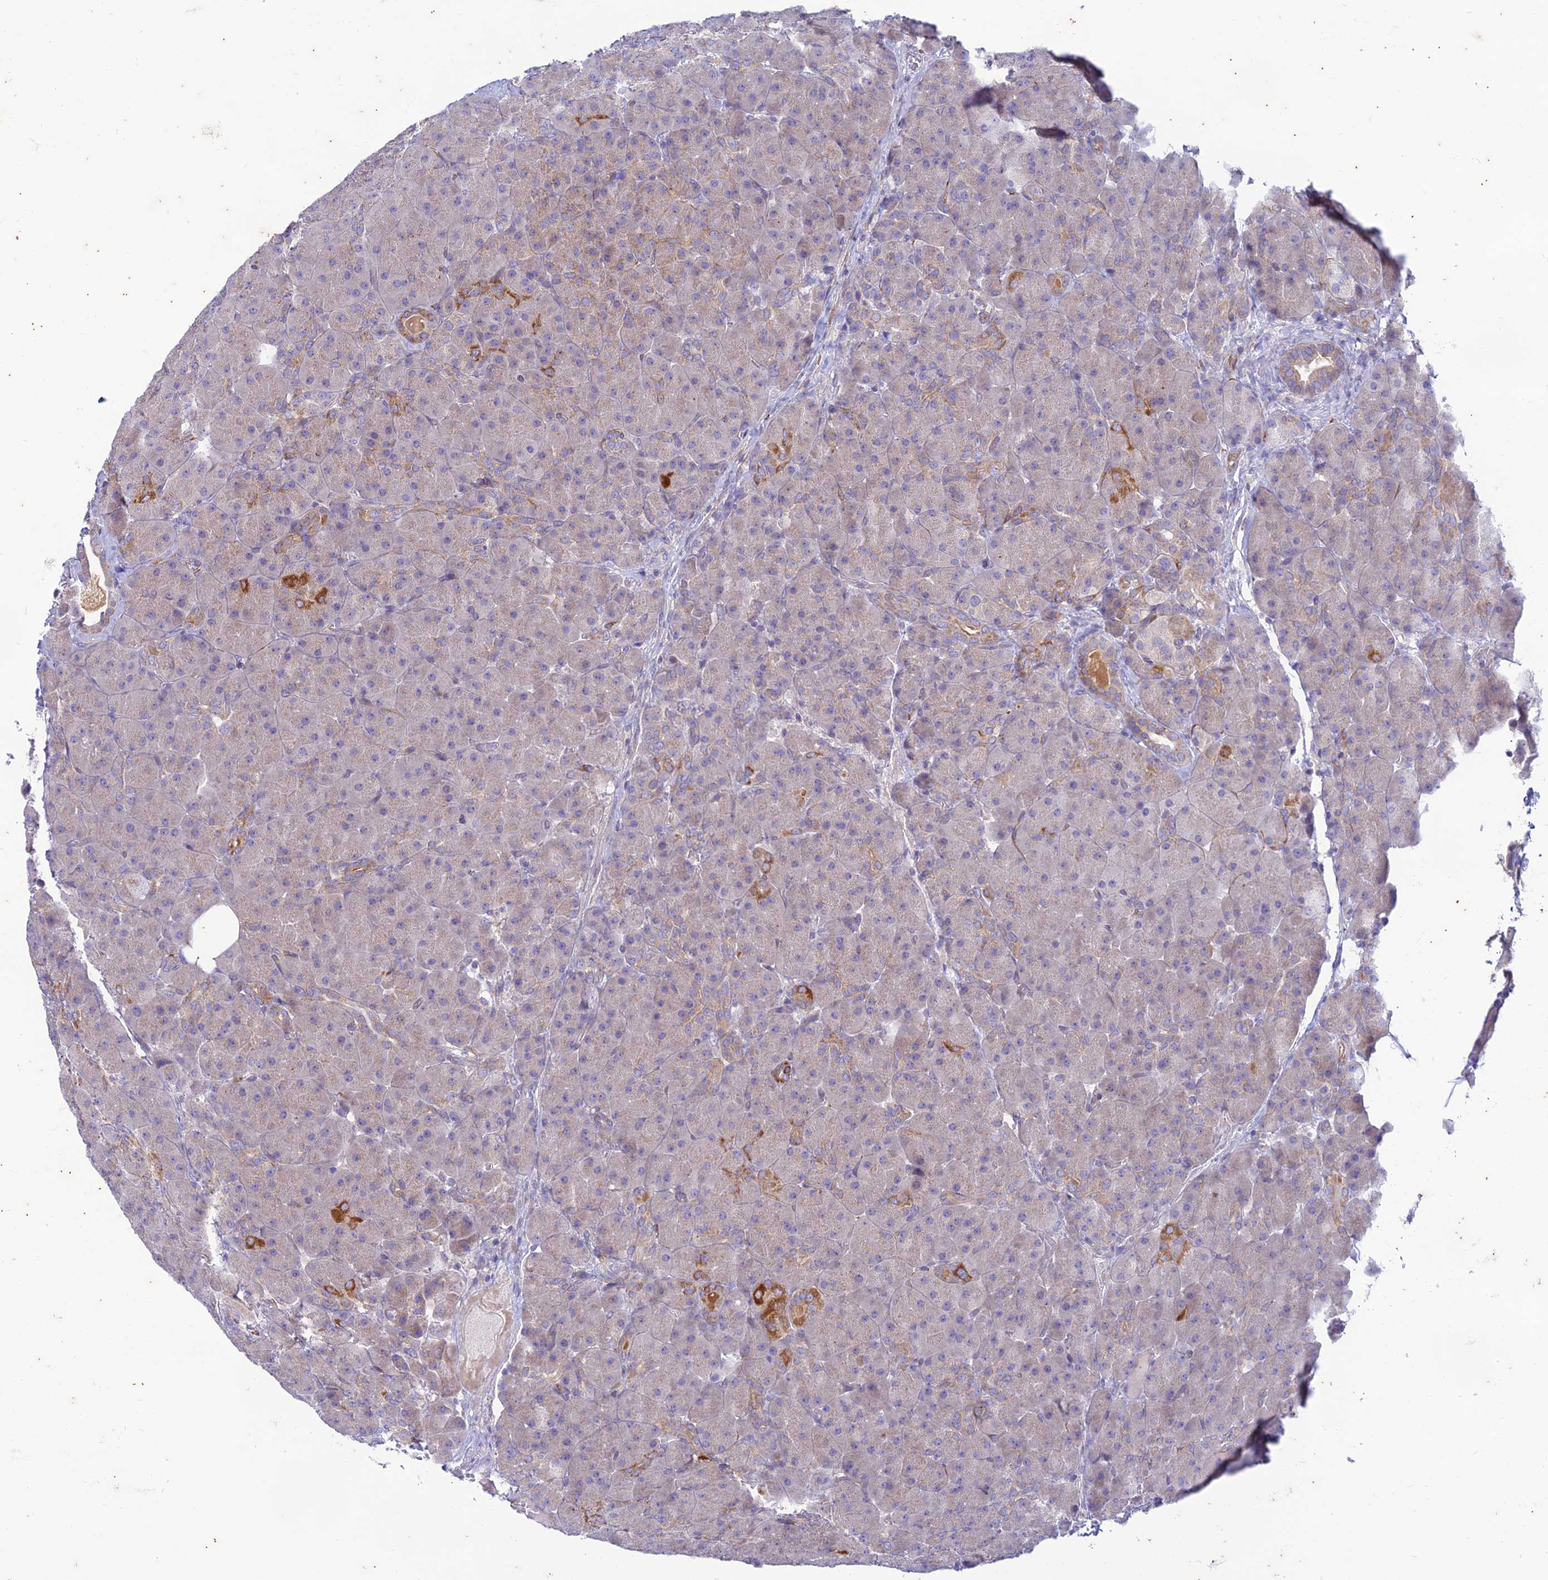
{"staining": {"intensity": "strong", "quantity": "<25%", "location": "cytoplasmic/membranous"}, "tissue": "pancreas", "cell_type": "Exocrine glandular cells", "image_type": "normal", "snomed": [{"axis": "morphology", "description": "Normal tissue, NOS"}, {"axis": "topography", "description": "Pancreas"}], "caption": "The photomicrograph shows staining of unremarkable pancreas, revealing strong cytoplasmic/membranous protein positivity (brown color) within exocrine glandular cells.", "gene": "PTCD2", "patient": {"sex": "male", "age": 66}}